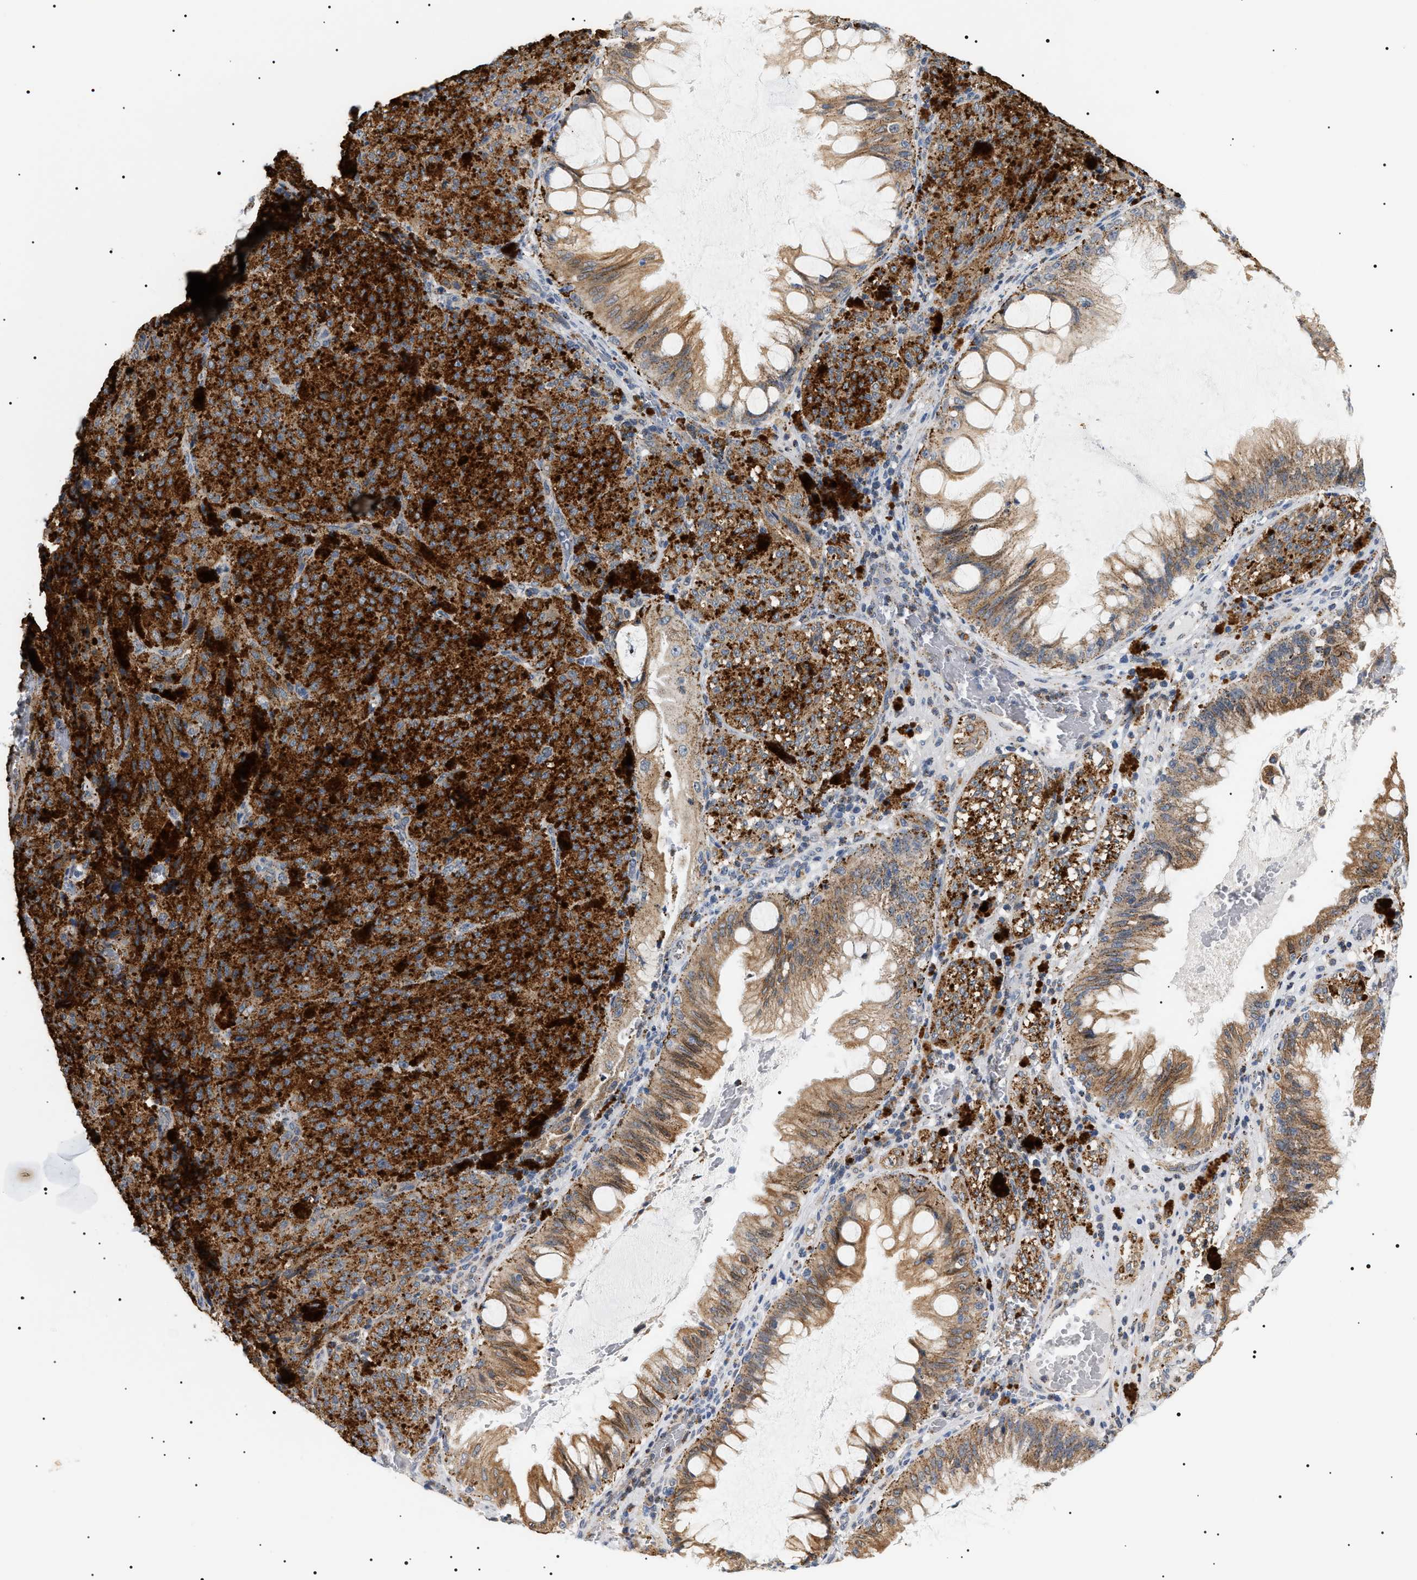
{"staining": {"intensity": "strong", "quantity": ">75%", "location": "cytoplasmic/membranous"}, "tissue": "melanoma", "cell_type": "Tumor cells", "image_type": "cancer", "snomed": [{"axis": "morphology", "description": "Malignant melanoma, NOS"}, {"axis": "topography", "description": "Rectum"}], "caption": "A histopathology image of human melanoma stained for a protein shows strong cytoplasmic/membranous brown staining in tumor cells.", "gene": "HSD17B11", "patient": {"sex": "female", "age": 81}}